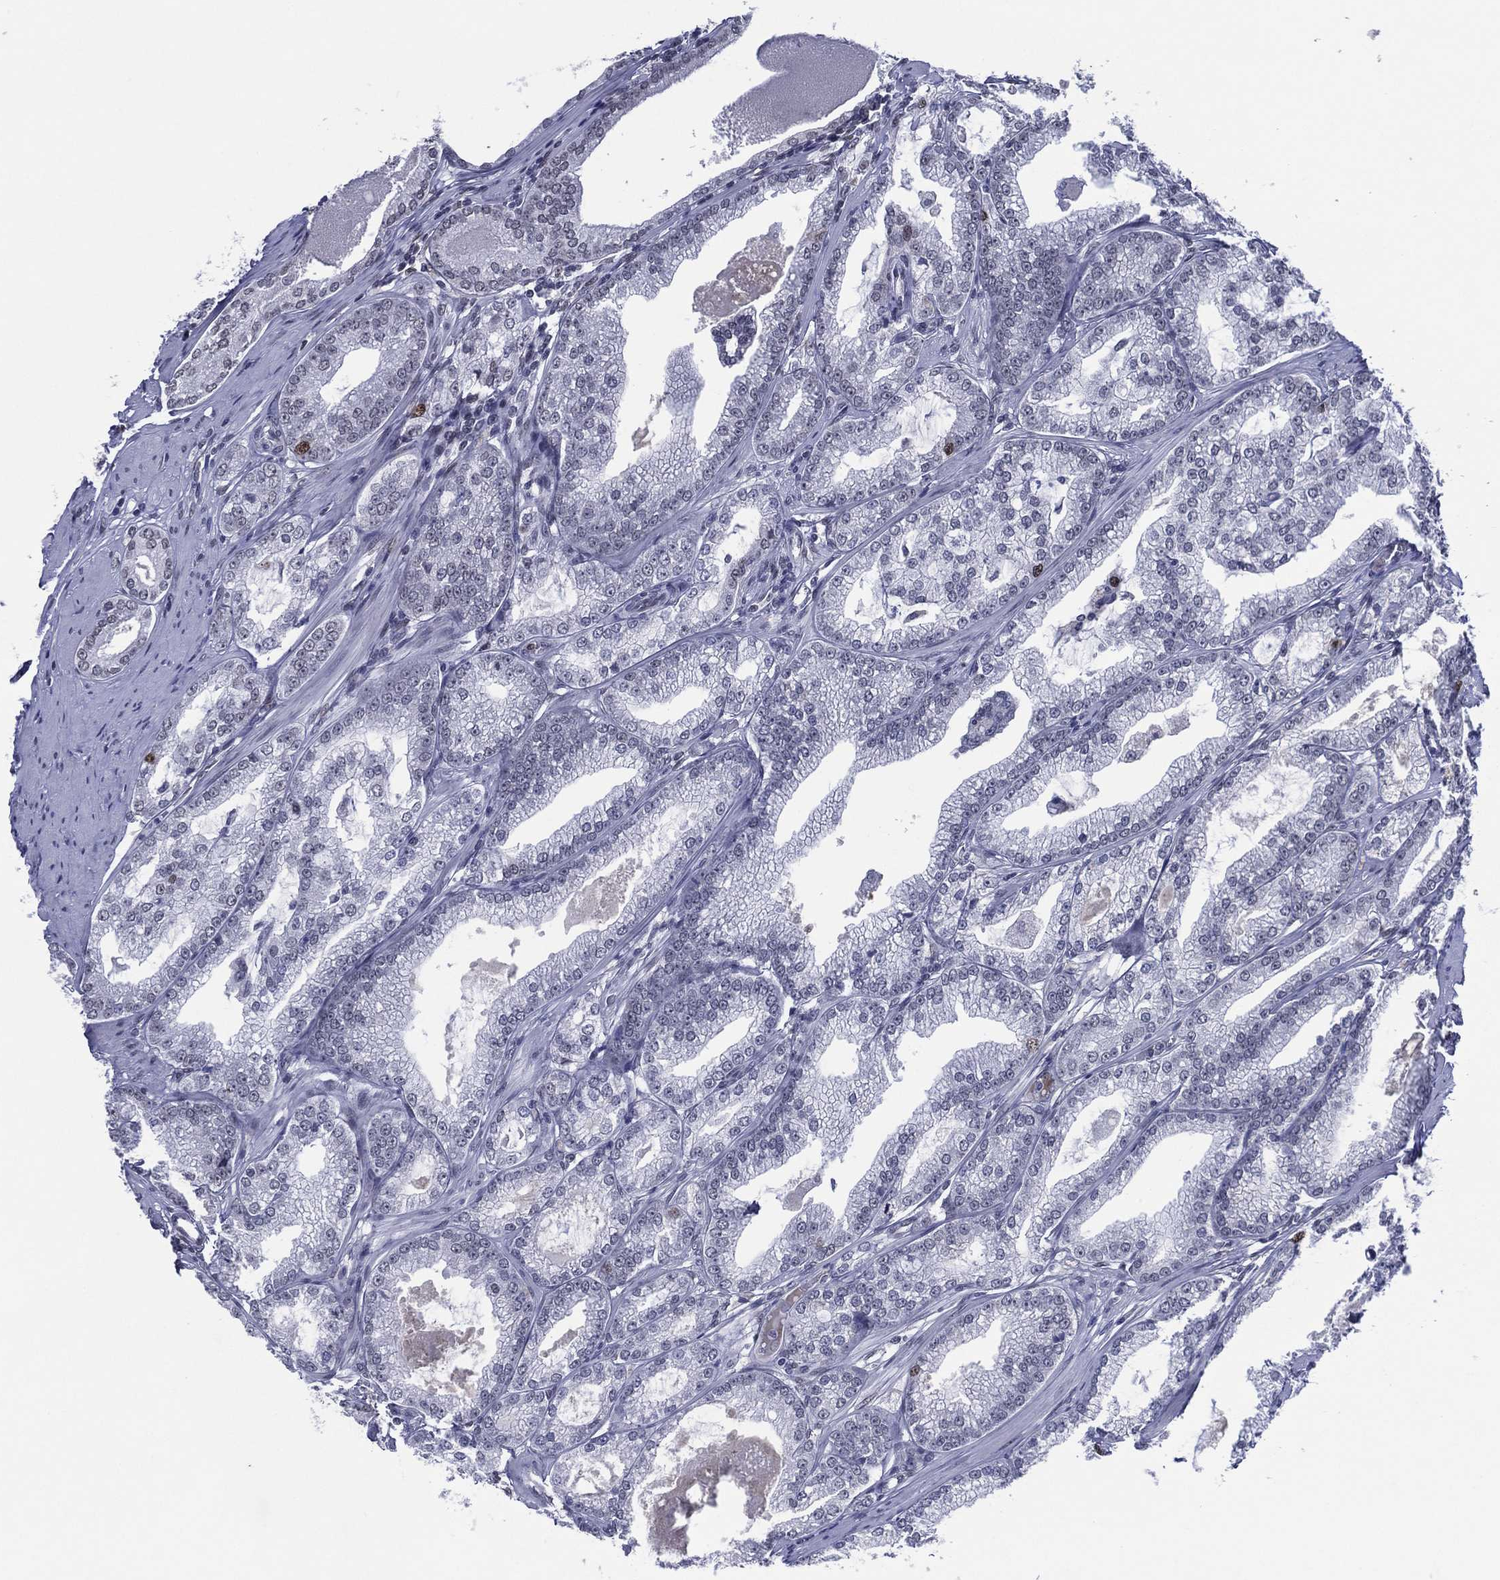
{"staining": {"intensity": "negative", "quantity": "none", "location": "none"}, "tissue": "prostate cancer", "cell_type": "Tumor cells", "image_type": "cancer", "snomed": [{"axis": "morphology", "description": "Adenocarcinoma, High grade"}, {"axis": "topography", "description": "Prostate and seminal vesicle, NOS"}], "caption": "Tumor cells show no significant staining in prostate high-grade adenocarcinoma.", "gene": "GATA6", "patient": {"sex": "male", "age": 62}}